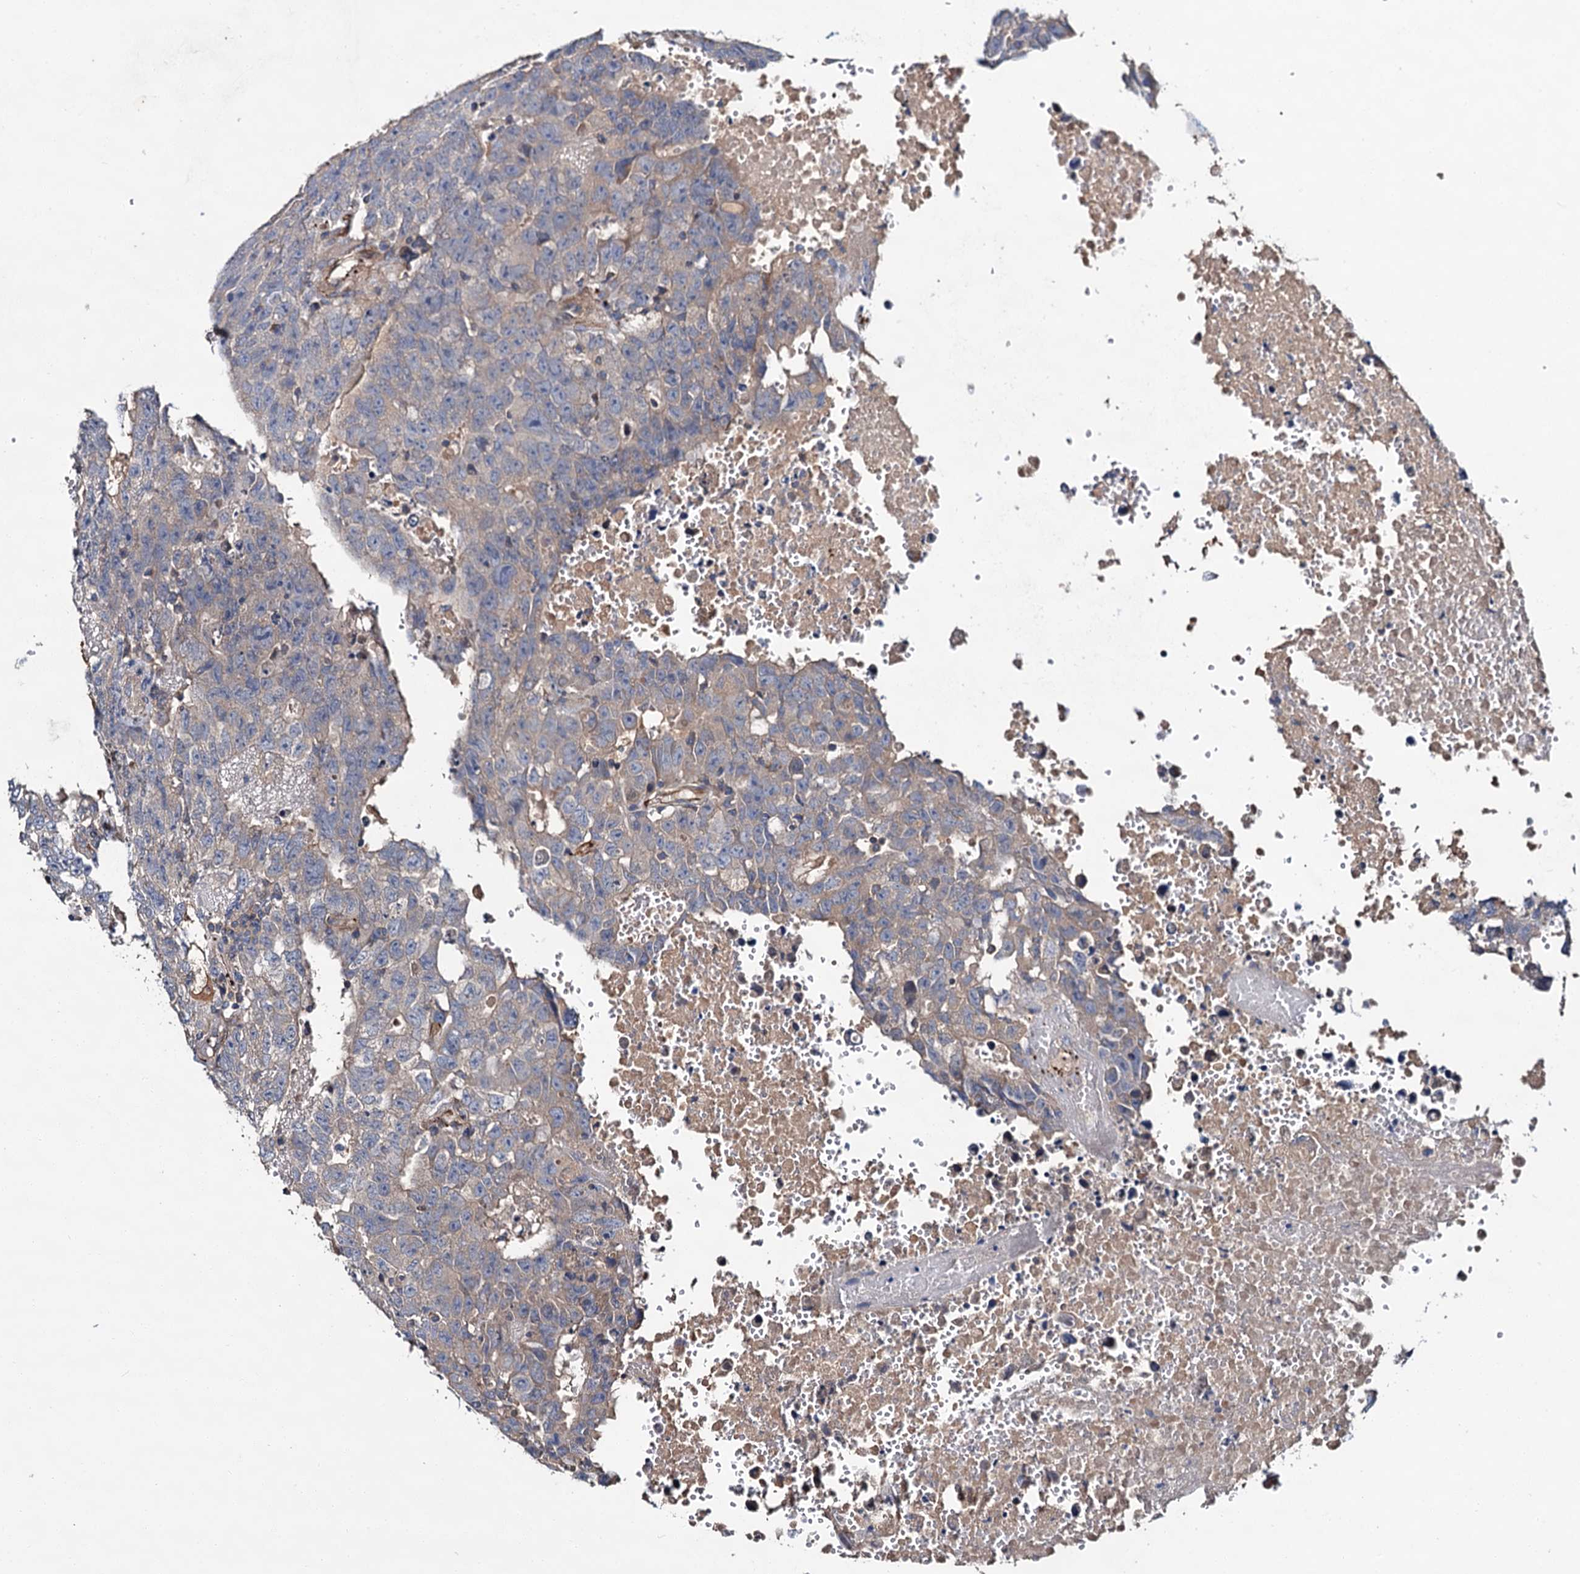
{"staining": {"intensity": "weak", "quantity": "<25%", "location": "cytoplasmic/membranous"}, "tissue": "testis cancer", "cell_type": "Tumor cells", "image_type": "cancer", "snomed": [{"axis": "morphology", "description": "Carcinoma, Embryonal, NOS"}, {"axis": "topography", "description": "Testis"}], "caption": "High power microscopy photomicrograph of an immunohistochemistry photomicrograph of testis cancer, revealing no significant positivity in tumor cells.", "gene": "CACNA1C", "patient": {"sex": "male", "age": 25}}